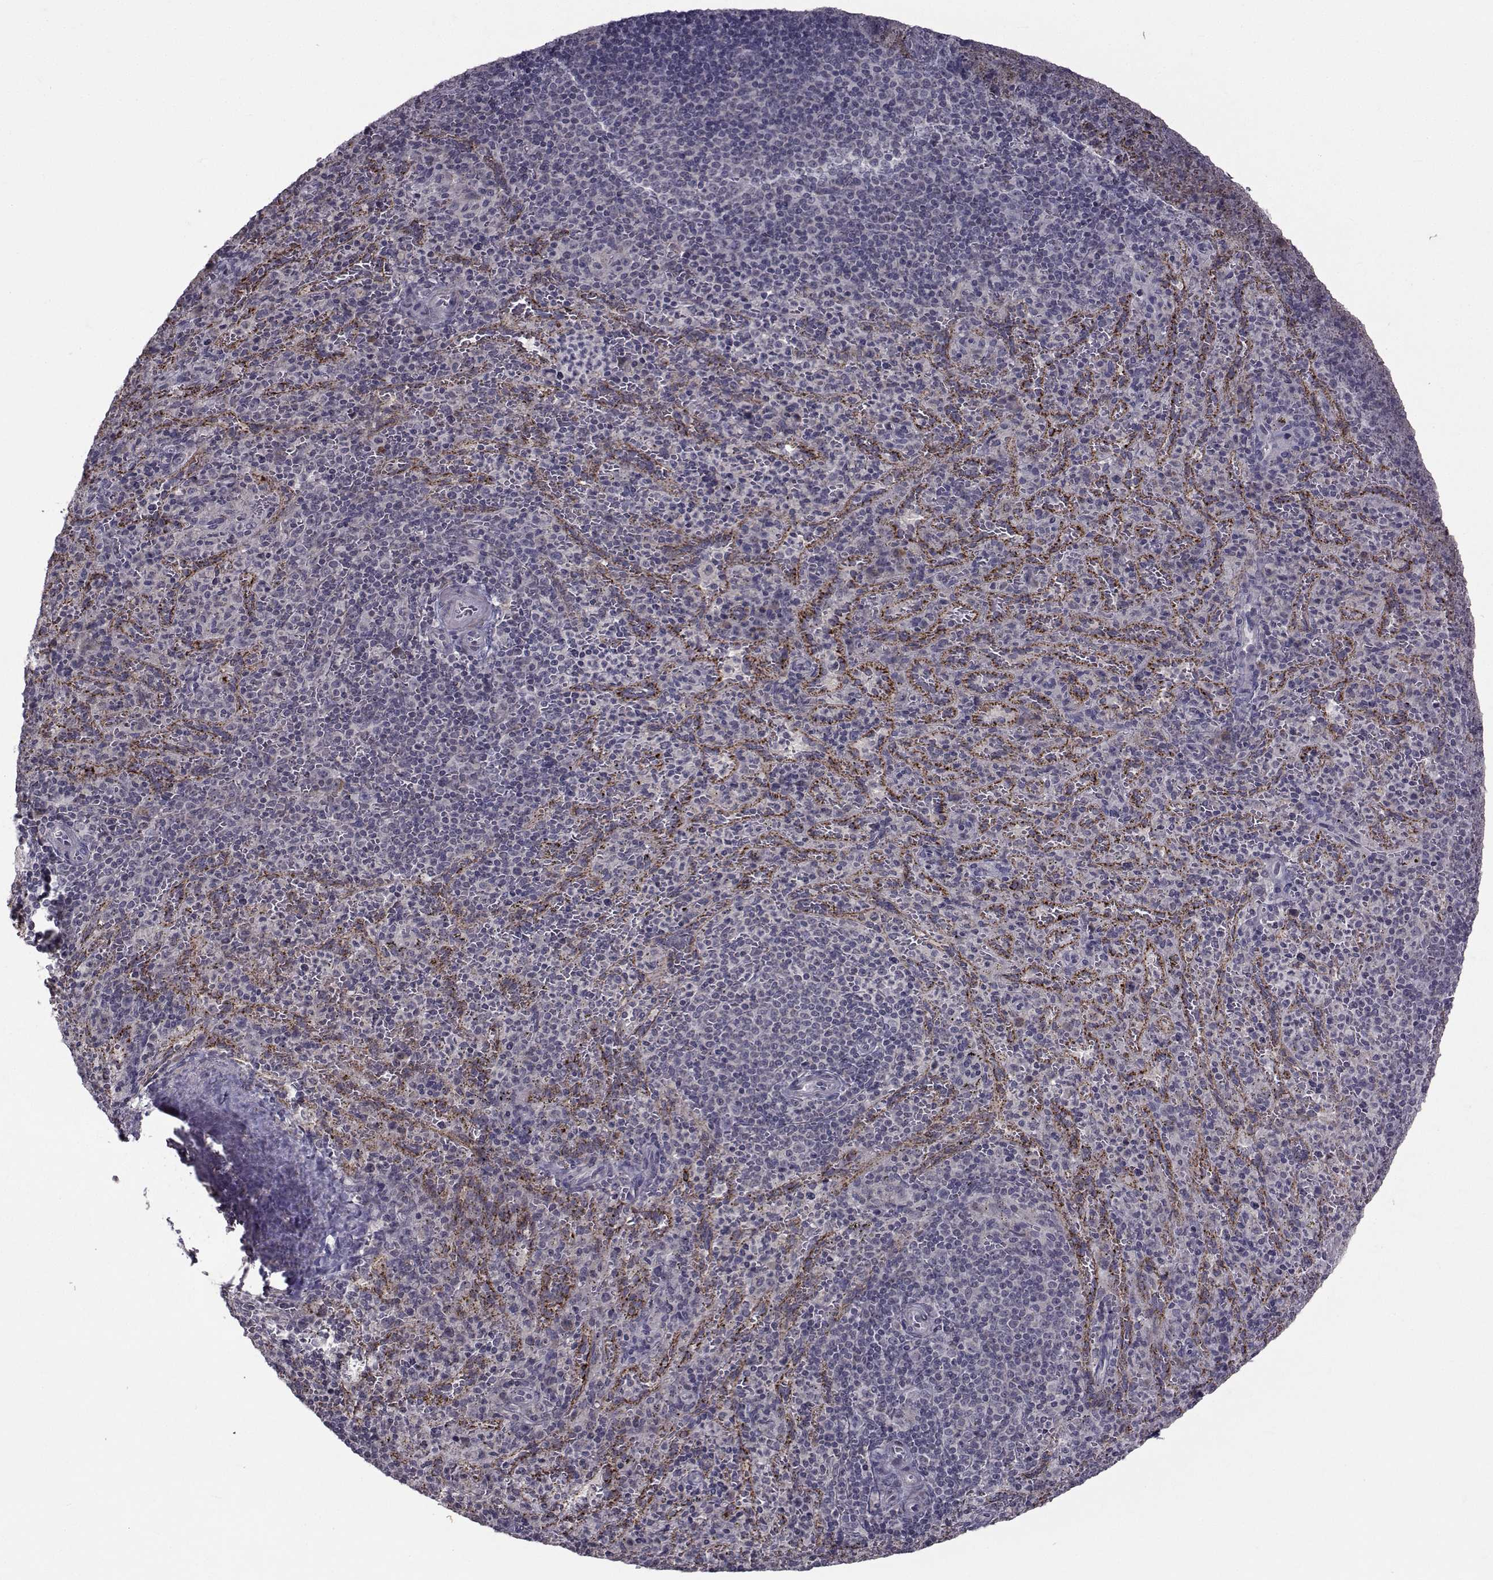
{"staining": {"intensity": "negative", "quantity": "none", "location": "none"}, "tissue": "spleen", "cell_type": "Cells in red pulp", "image_type": "normal", "snomed": [{"axis": "morphology", "description": "Normal tissue, NOS"}, {"axis": "topography", "description": "Spleen"}], "caption": "Photomicrograph shows no significant protein positivity in cells in red pulp of benign spleen.", "gene": "FDXR", "patient": {"sex": "male", "age": 57}}